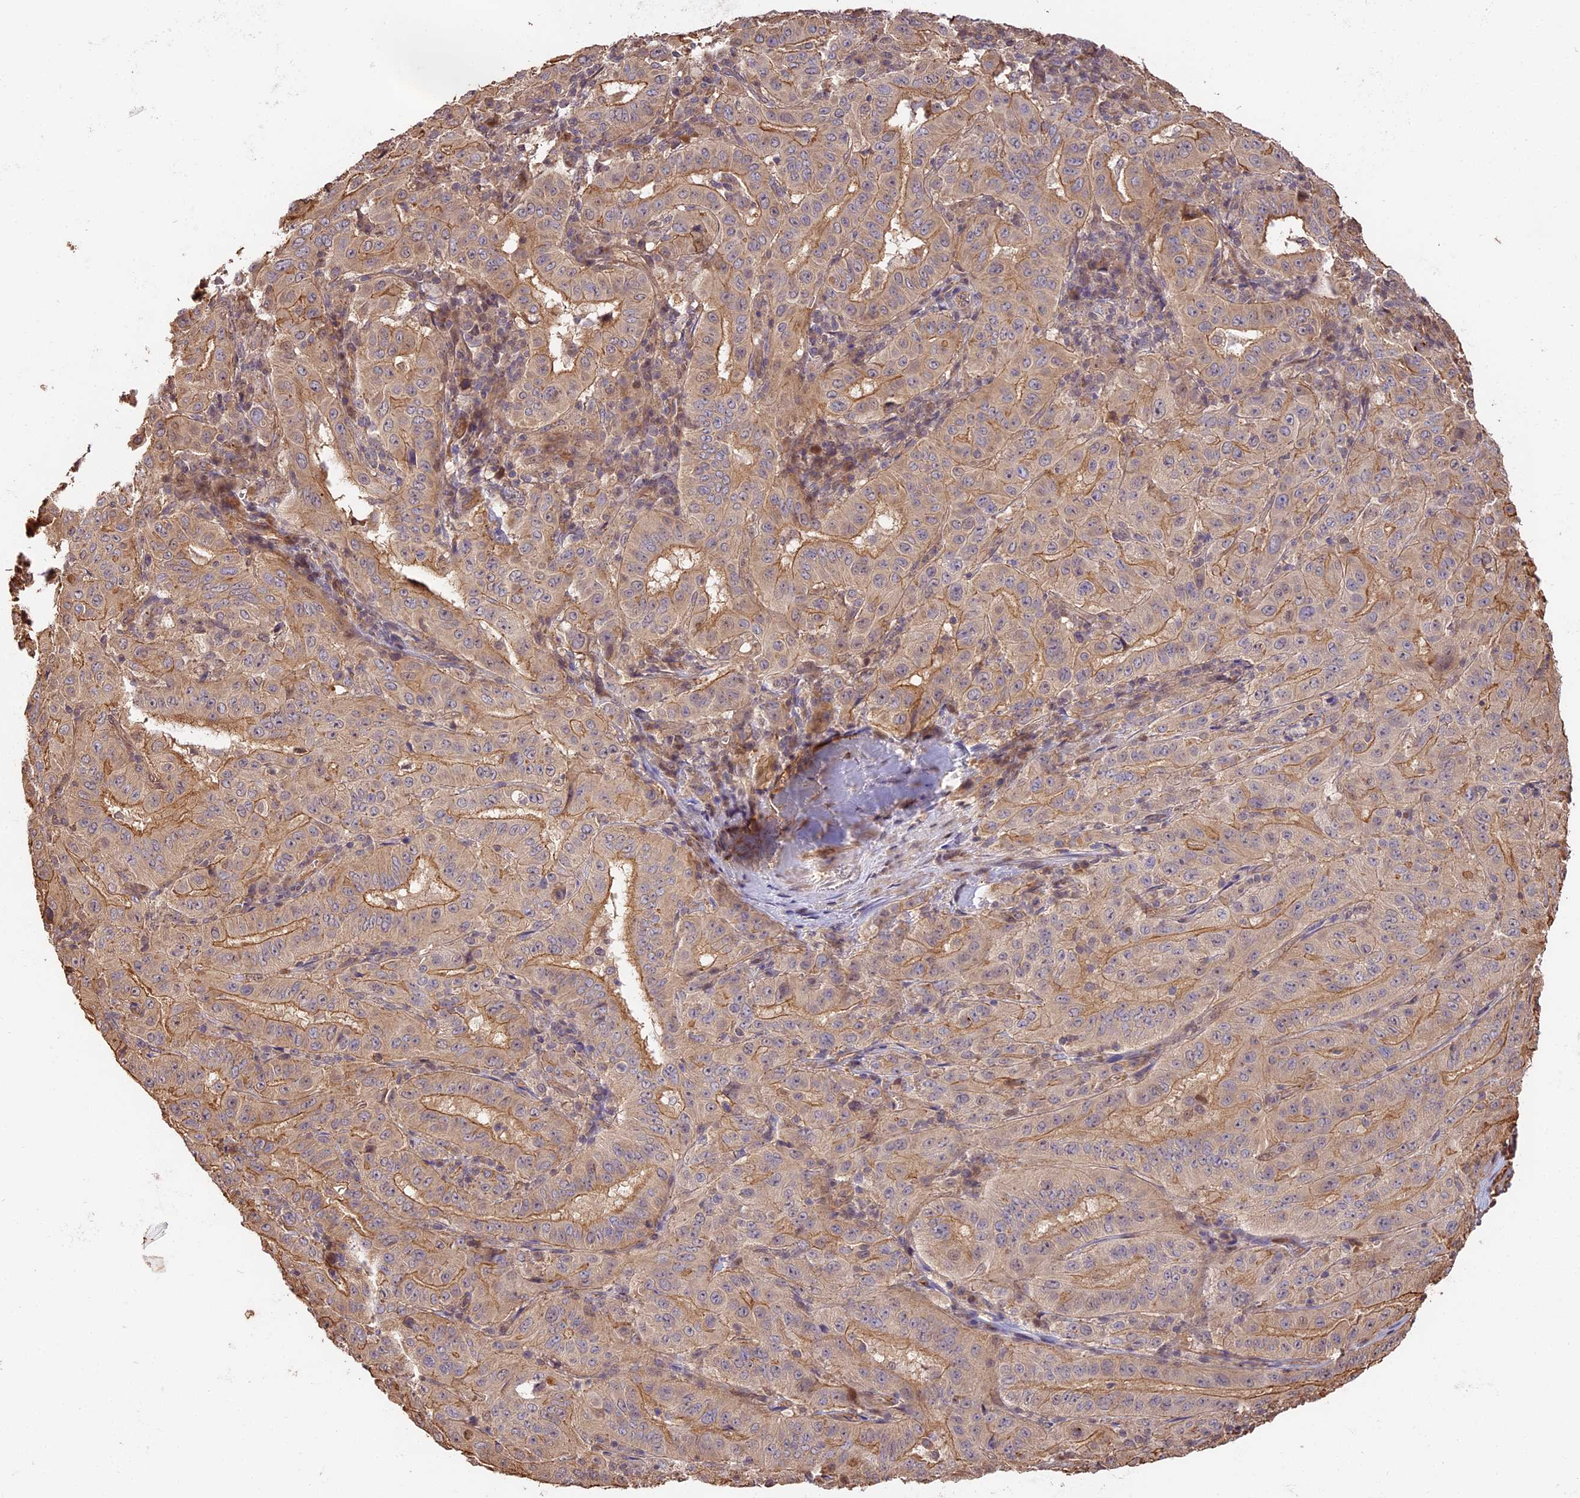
{"staining": {"intensity": "moderate", "quantity": "<25%", "location": "cytoplasmic/membranous"}, "tissue": "pancreatic cancer", "cell_type": "Tumor cells", "image_type": "cancer", "snomed": [{"axis": "morphology", "description": "Adenocarcinoma, NOS"}, {"axis": "topography", "description": "Pancreas"}], "caption": "Immunohistochemical staining of human pancreatic adenocarcinoma reveals moderate cytoplasmic/membranous protein expression in about <25% of tumor cells.", "gene": "PPP1R37", "patient": {"sex": "male", "age": 63}}